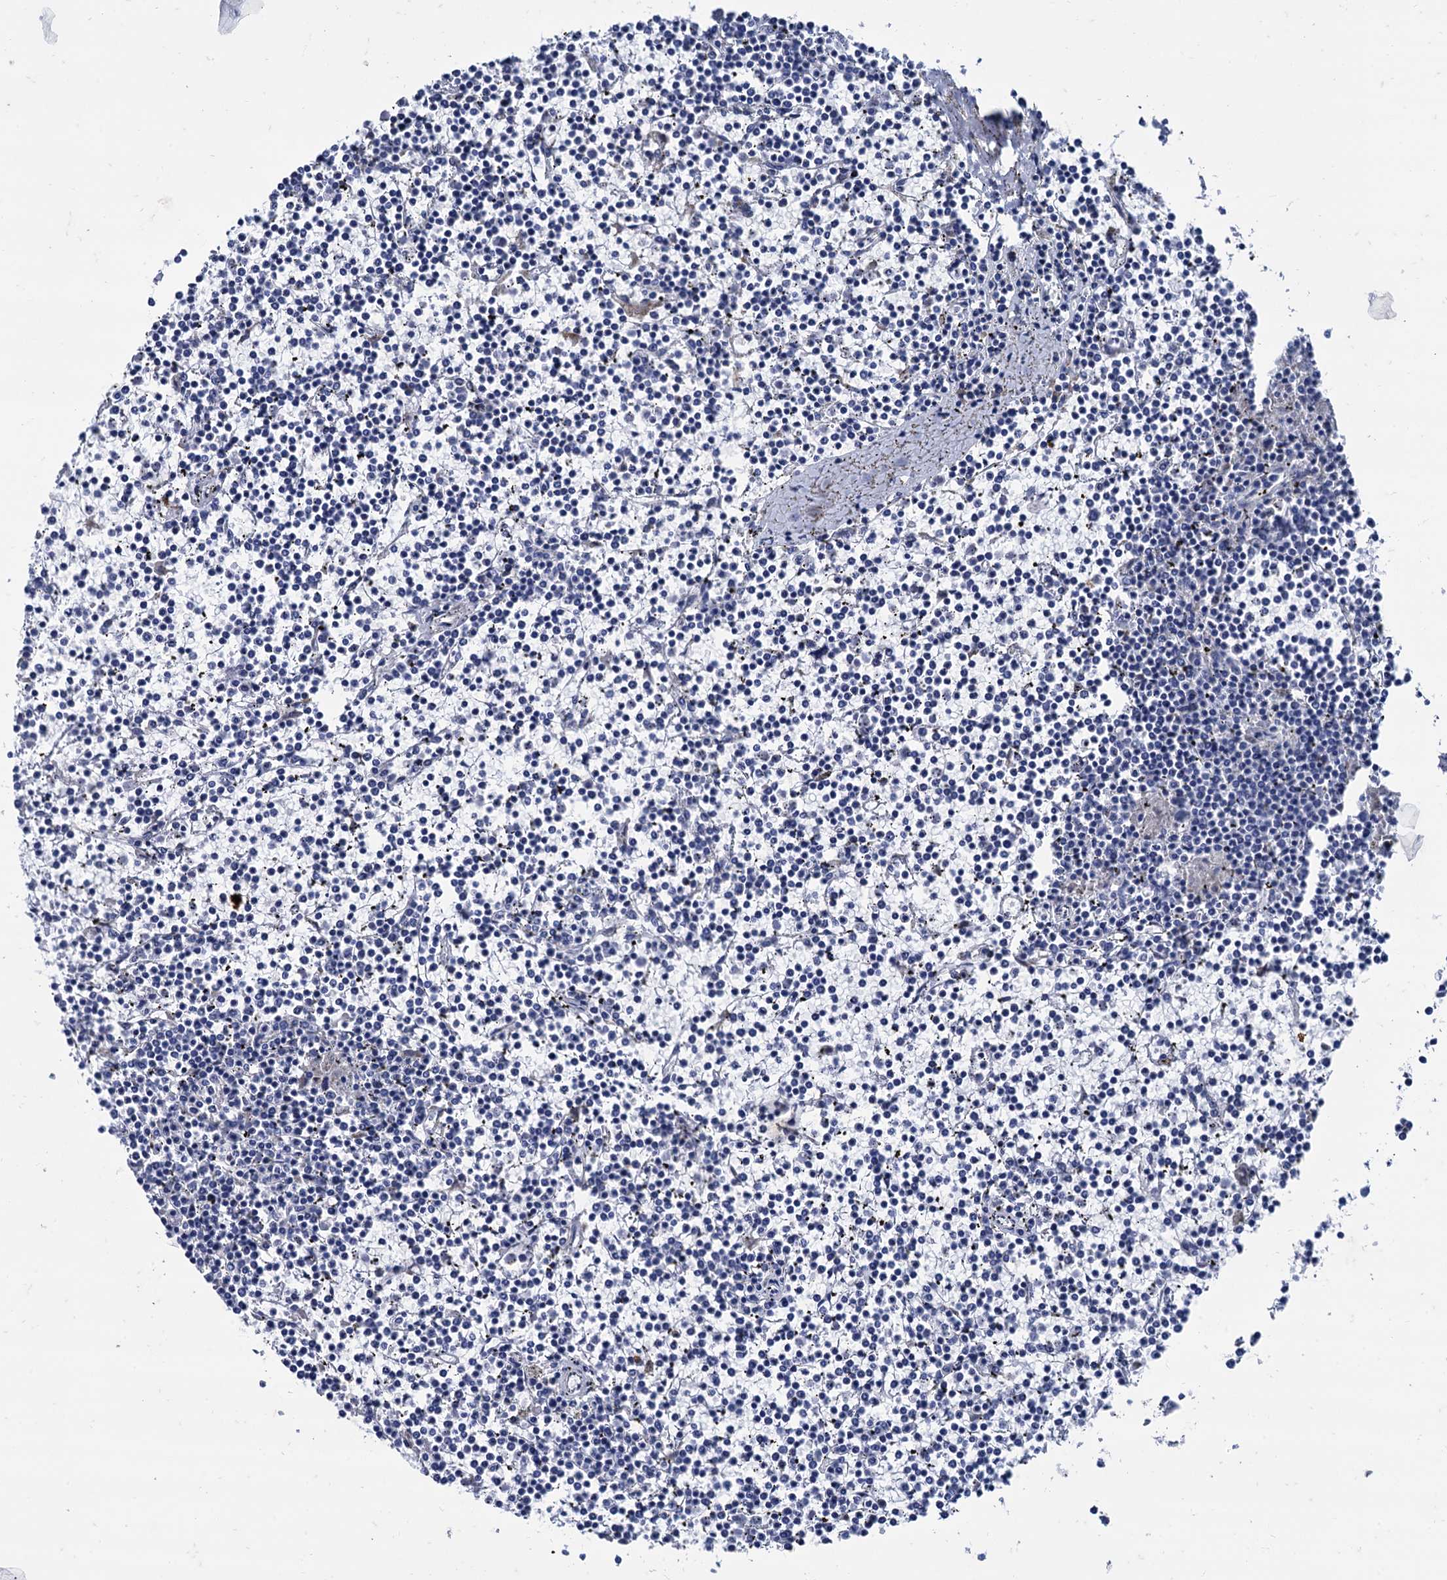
{"staining": {"intensity": "negative", "quantity": "none", "location": "none"}, "tissue": "lymphoma", "cell_type": "Tumor cells", "image_type": "cancer", "snomed": [{"axis": "morphology", "description": "Malignant lymphoma, non-Hodgkin's type, Low grade"}, {"axis": "topography", "description": "Spleen"}], "caption": "IHC of human lymphoma demonstrates no expression in tumor cells. (Immunohistochemistry, brightfield microscopy, high magnification).", "gene": "FOXR2", "patient": {"sex": "female", "age": 19}}